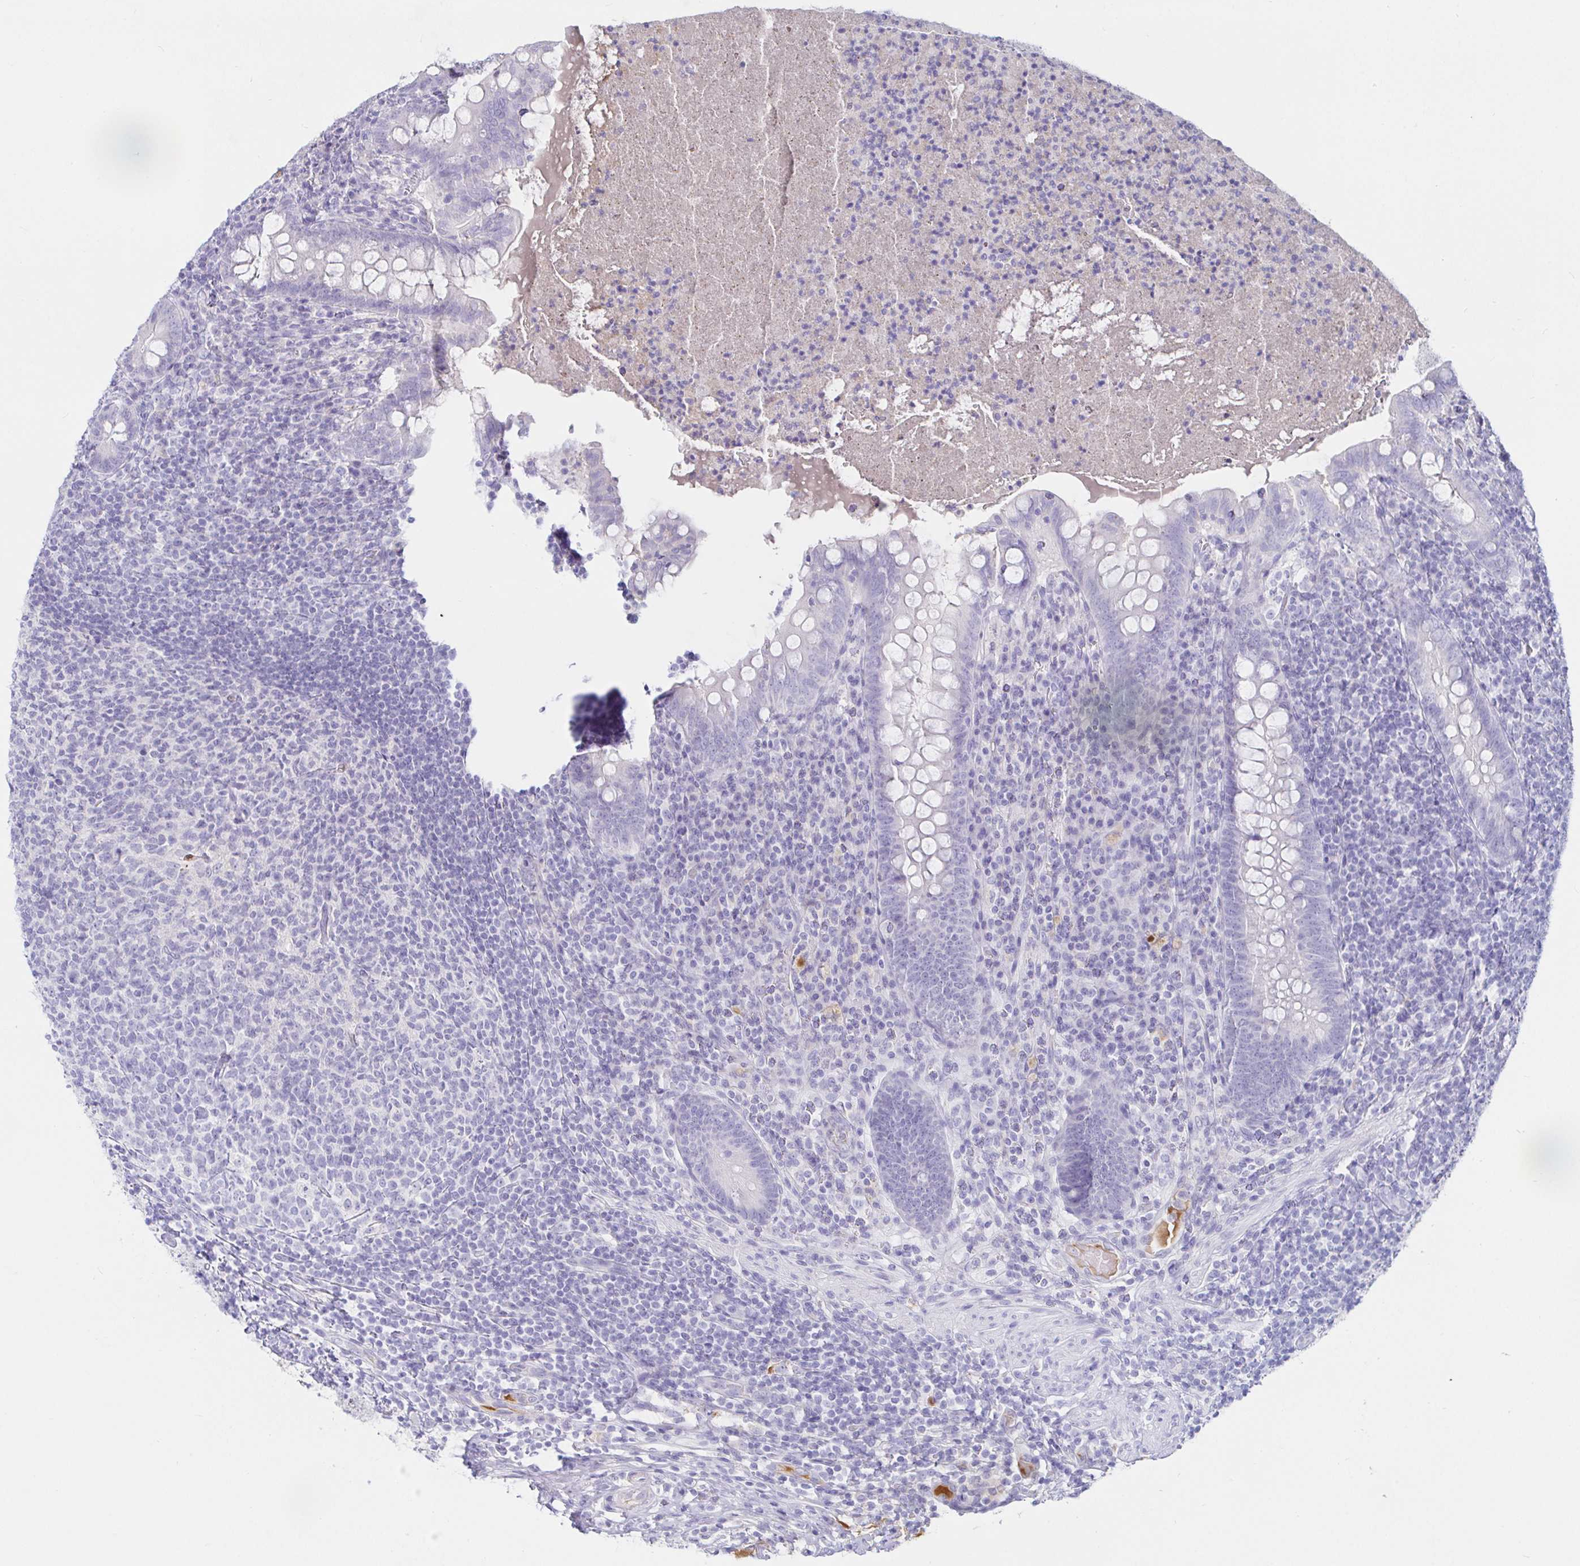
{"staining": {"intensity": "negative", "quantity": "none", "location": "none"}, "tissue": "appendix", "cell_type": "Glandular cells", "image_type": "normal", "snomed": [{"axis": "morphology", "description": "Normal tissue, NOS"}, {"axis": "topography", "description": "Appendix"}], "caption": "Immunohistochemistry (IHC) image of normal appendix stained for a protein (brown), which shows no staining in glandular cells. (Immunohistochemistry (IHC), brightfield microscopy, high magnification).", "gene": "SAA2", "patient": {"sex": "male", "age": 47}}